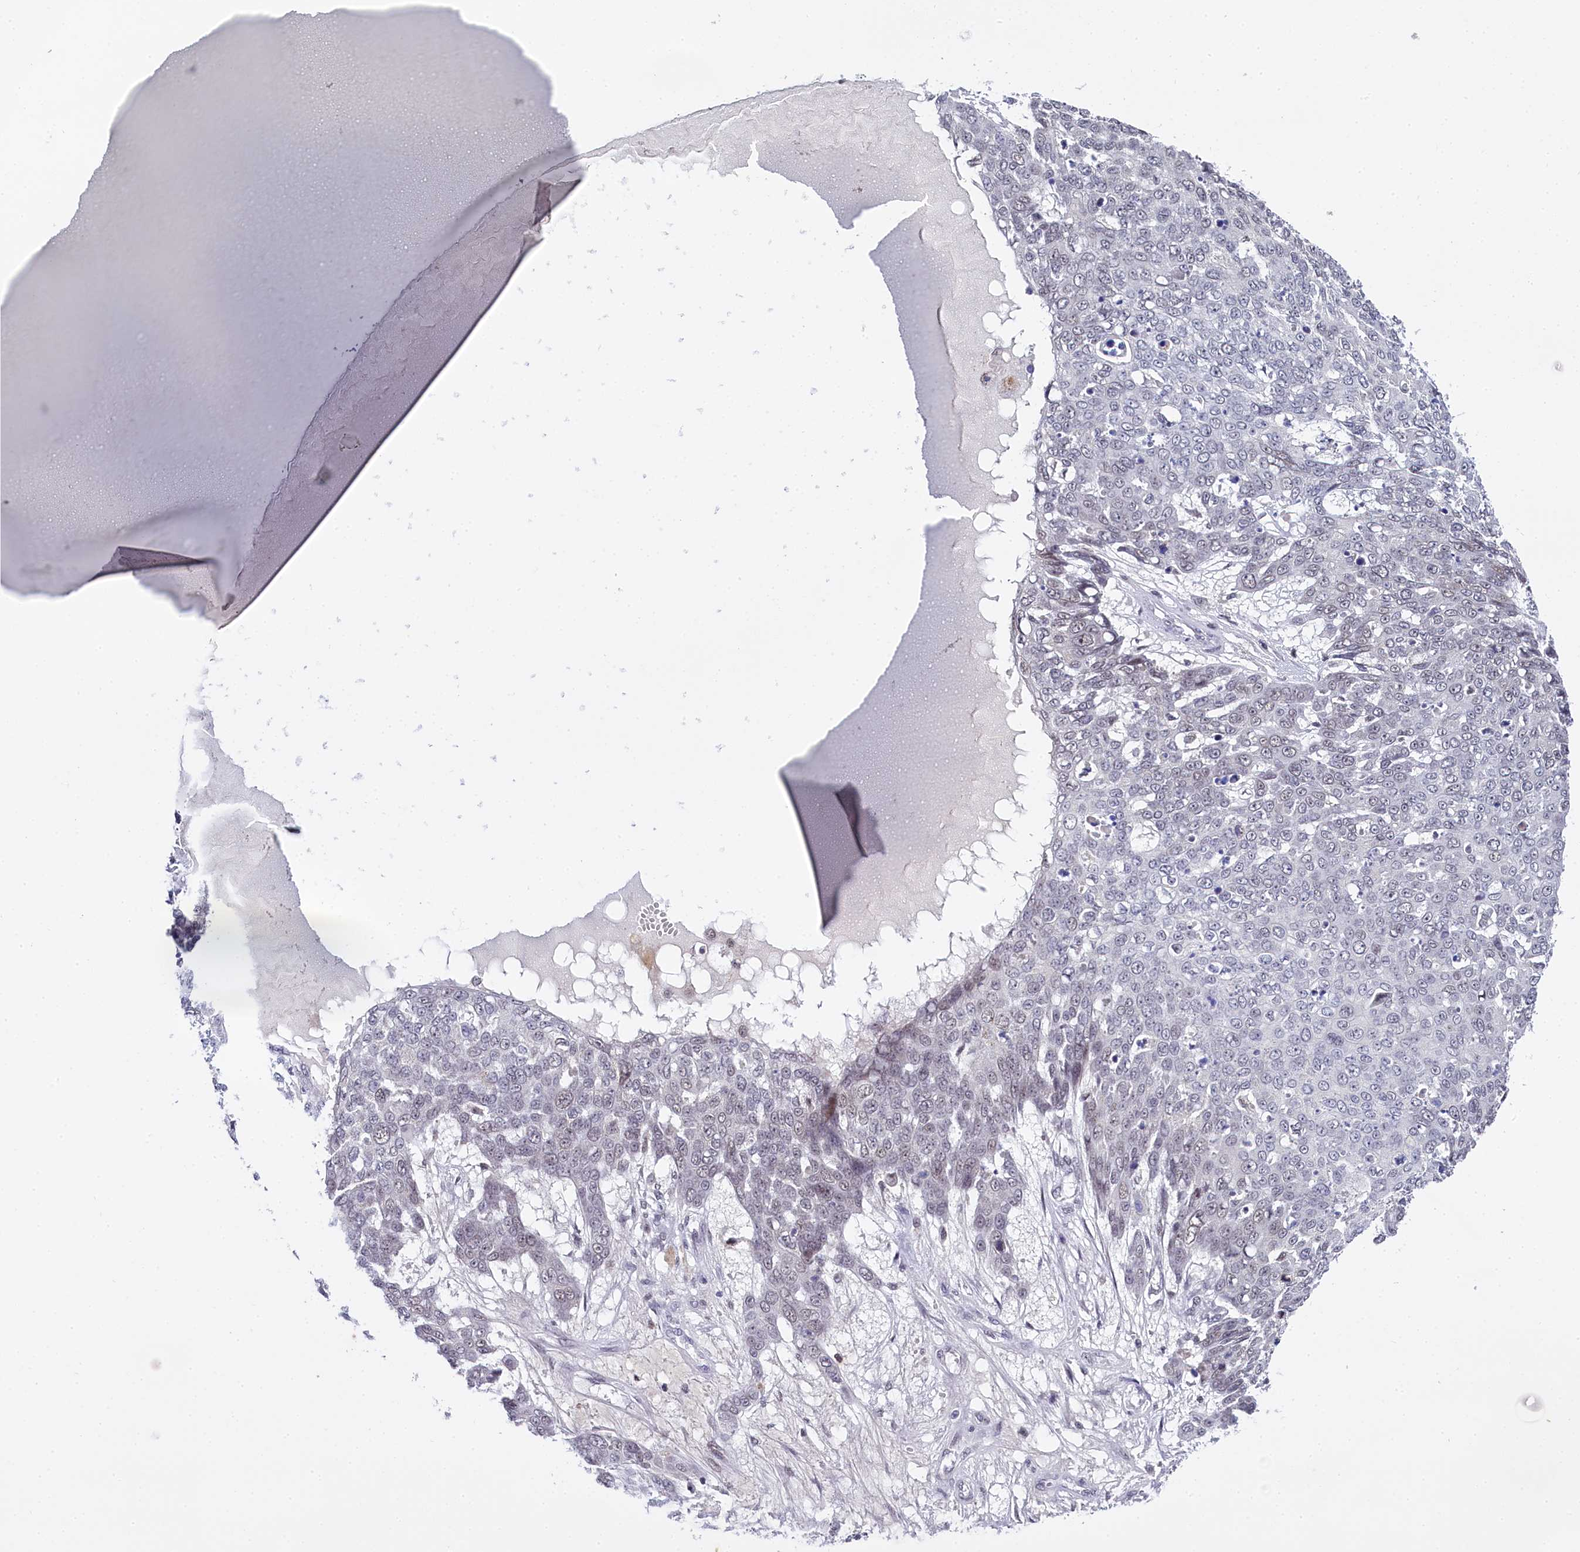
{"staining": {"intensity": "negative", "quantity": "none", "location": "none"}, "tissue": "skin cancer", "cell_type": "Tumor cells", "image_type": "cancer", "snomed": [{"axis": "morphology", "description": "Squamous cell carcinoma, NOS"}, {"axis": "topography", "description": "Skin"}], "caption": "A histopathology image of skin cancer stained for a protein reveals no brown staining in tumor cells.", "gene": "PPHLN1", "patient": {"sex": "male", "age": 71}}